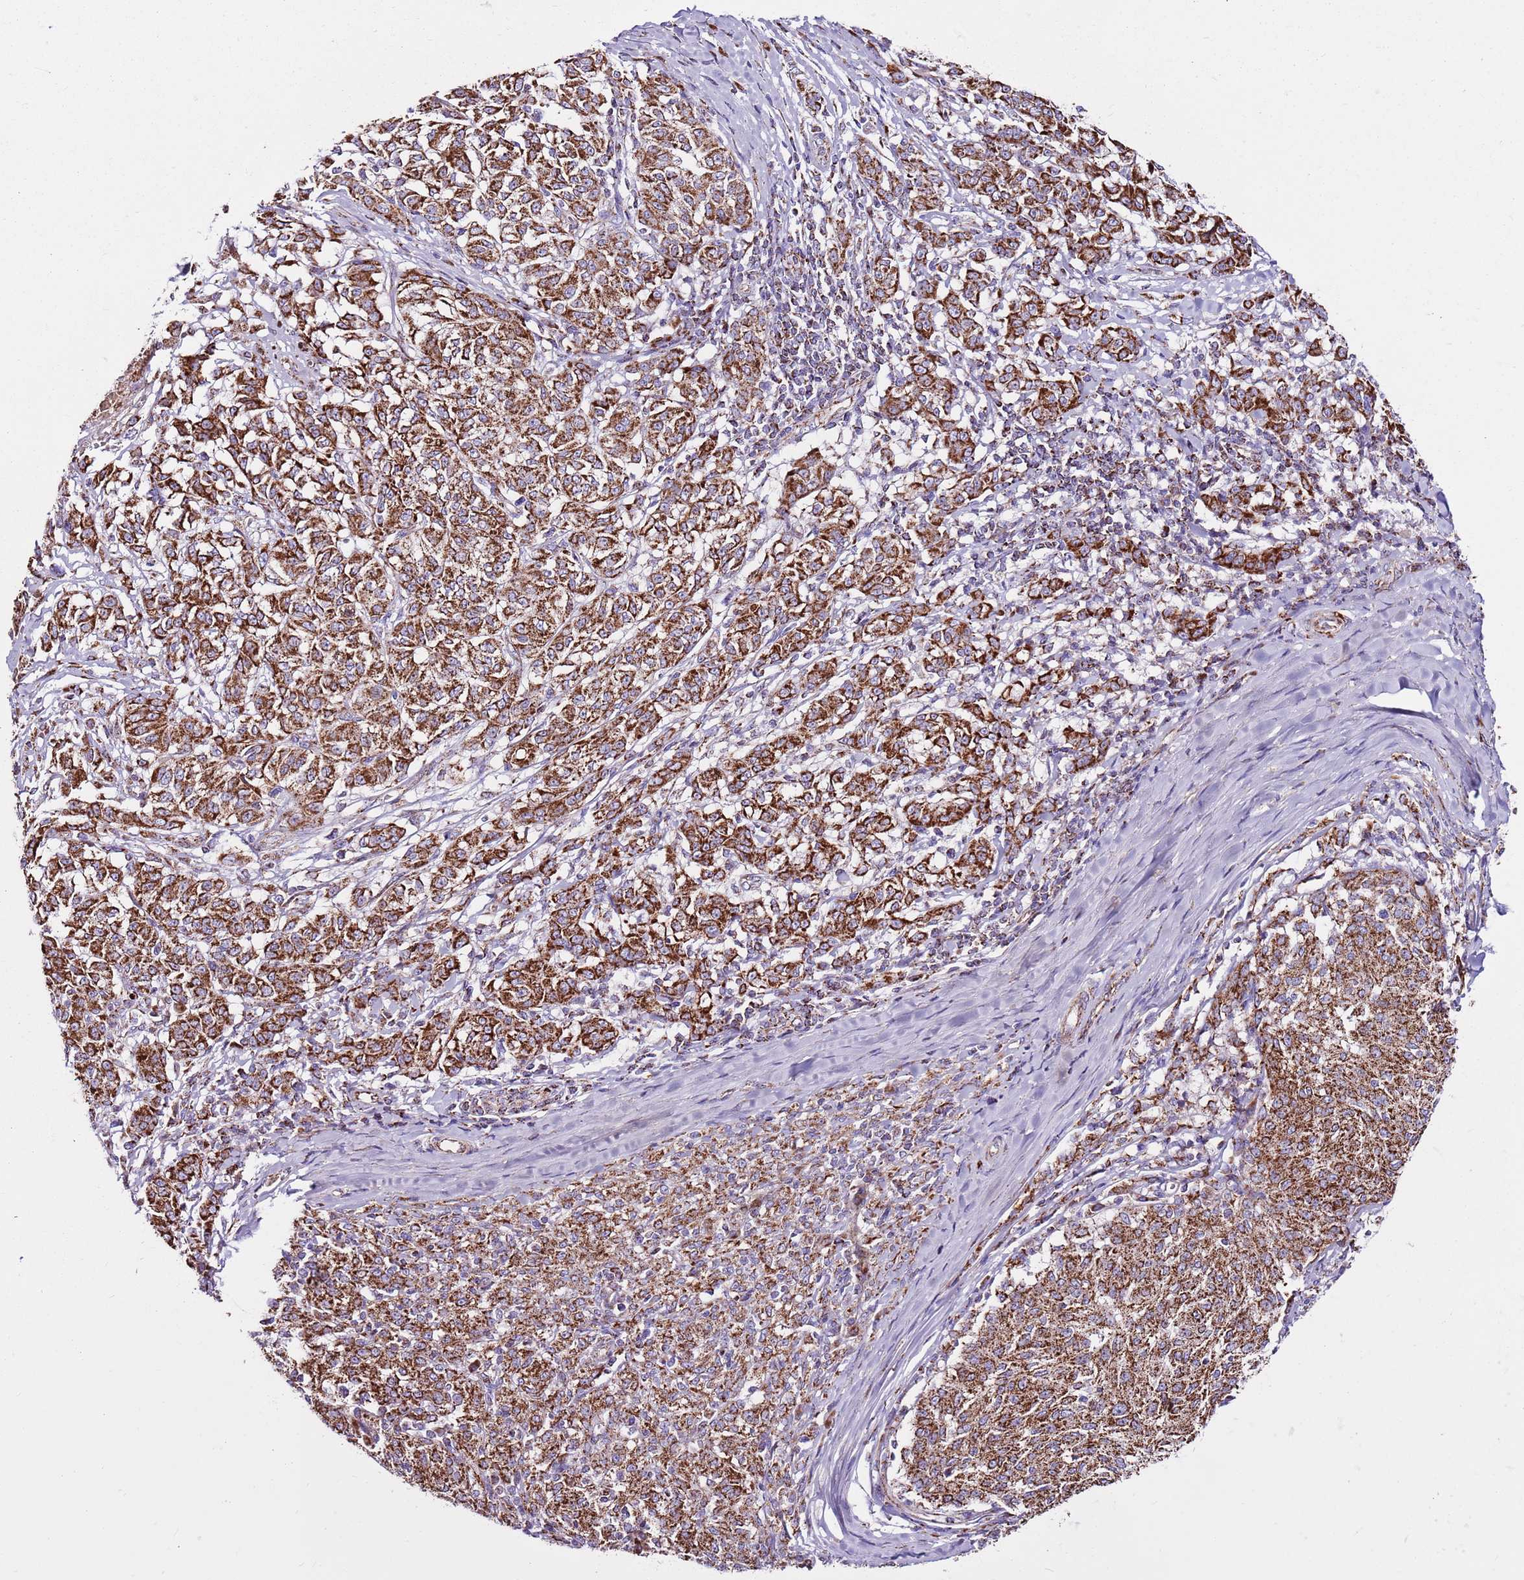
{"staining": {"intensity": "strong", "quantity": ">75%", "location": "cytoplasmic/membranous"}, "tissue": "melanoma", "cell_type": "Tumor cells", "image_type": "cancer", "snomed": [{"axis": "morphology", "description": "Malignant melanoma, NOS"}, {"axis": "topography", "description": "Skin"}], "caption": "DAB immunohistochemical staining of malignant melanoma displays strong cytoplasmic/membranous protein staining in about >75% of tumor cells.", "gene": "HECTD4", "patient": {"sex": "female", "age": 72}}